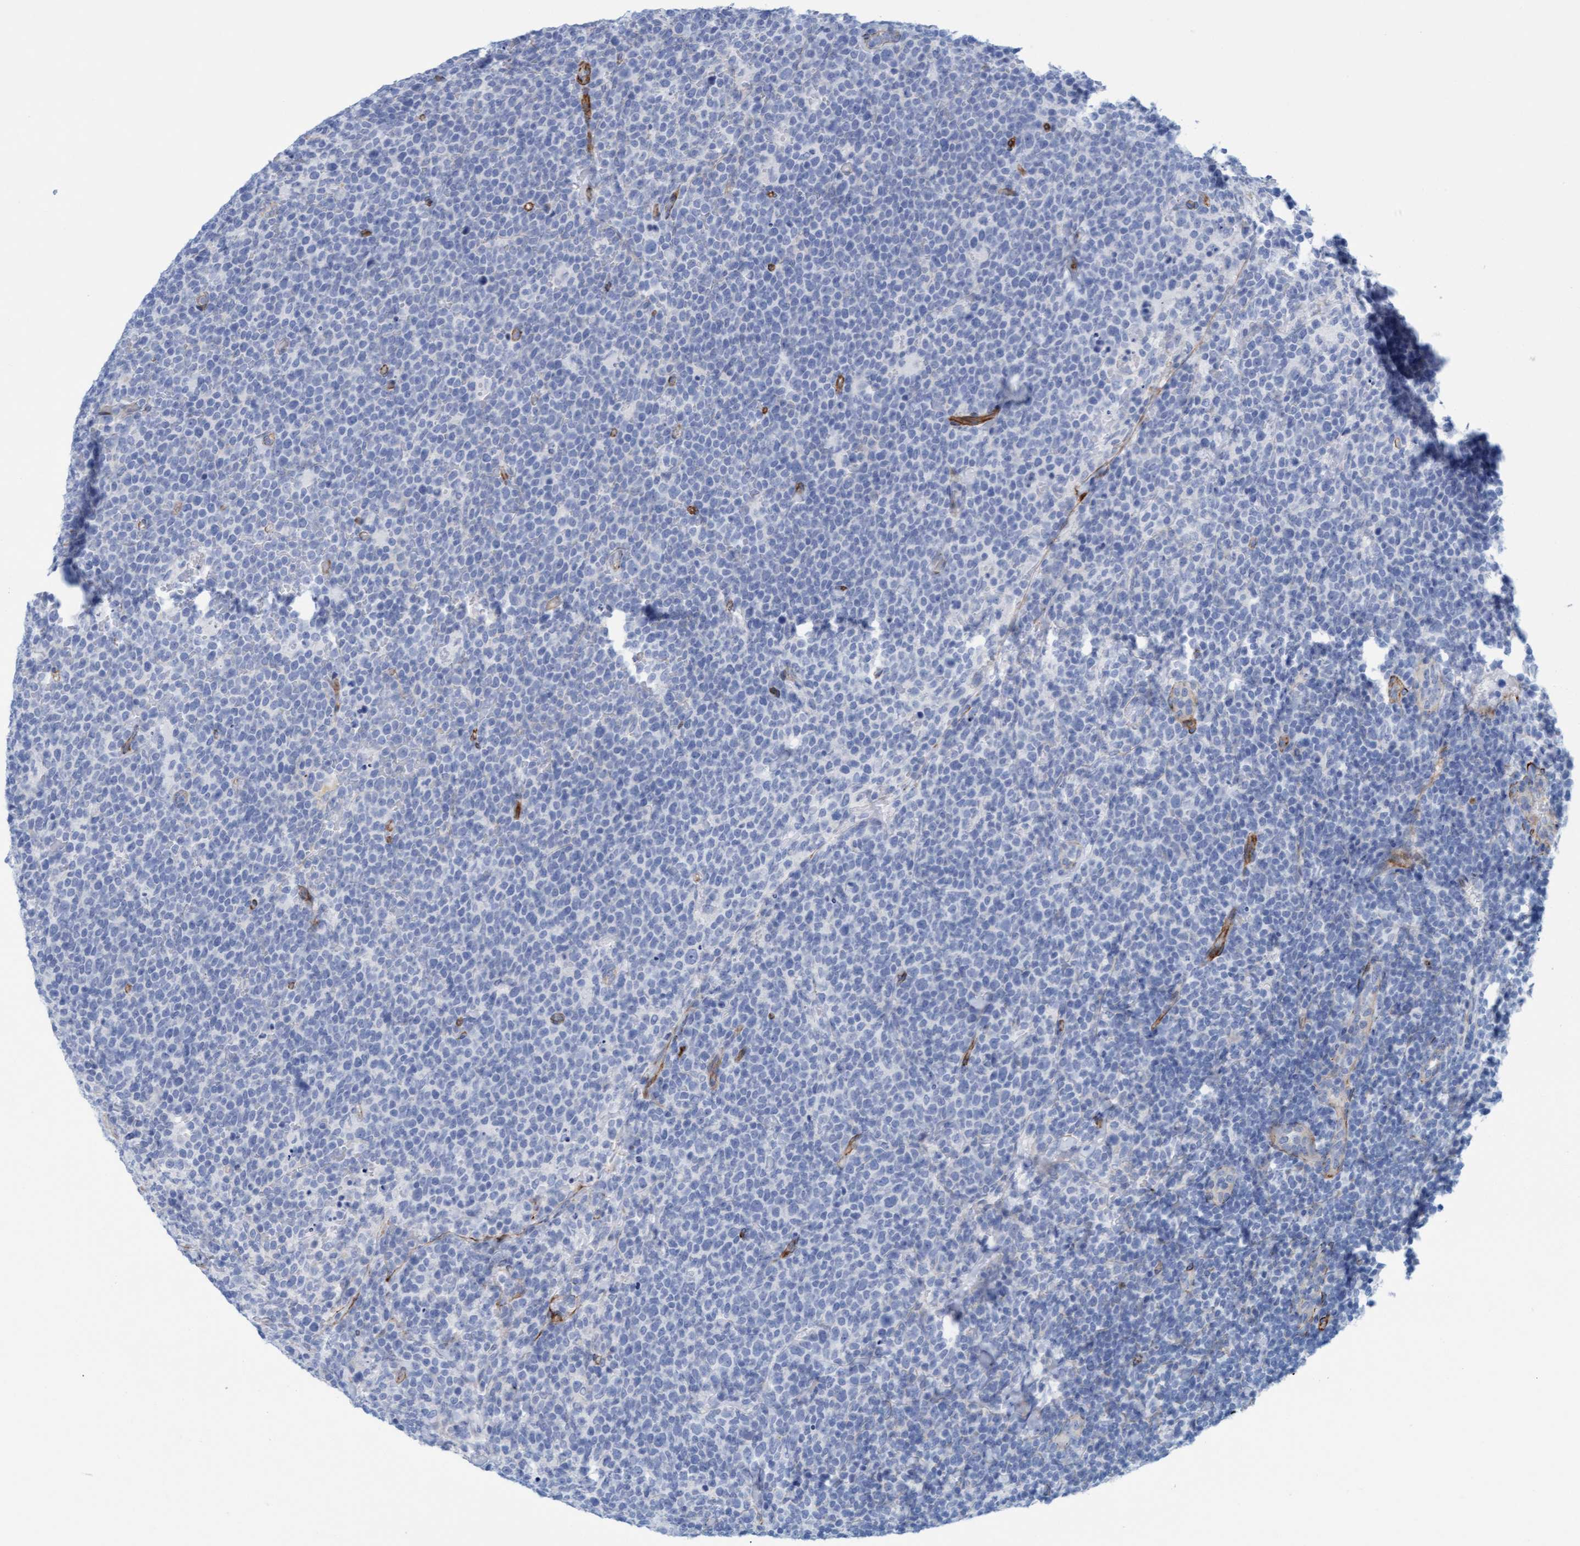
{"staining": {"intensity": "negative", "quantity": "none", "location": "none"}, "tissue": "lymphoma", "cell_type": "Tumor cells", "image_type": "cancer", "snomed": [{"axis": "morphology", "description": "Malignant lymphoma, non-Hodgkin's type, High grade"}, {"axis": "topography", "description": "Lymph node"}], "caption": "This histopathology image is of malignant lymphoma, non-Hodgkin's type (high-grade) stained with IHC to label a protein in brown with the nuclei are counter-stained blue. There is no expression in tumor cells.", "gene": "MTFR1", "patient": {"sex": "male", "age": 61}}